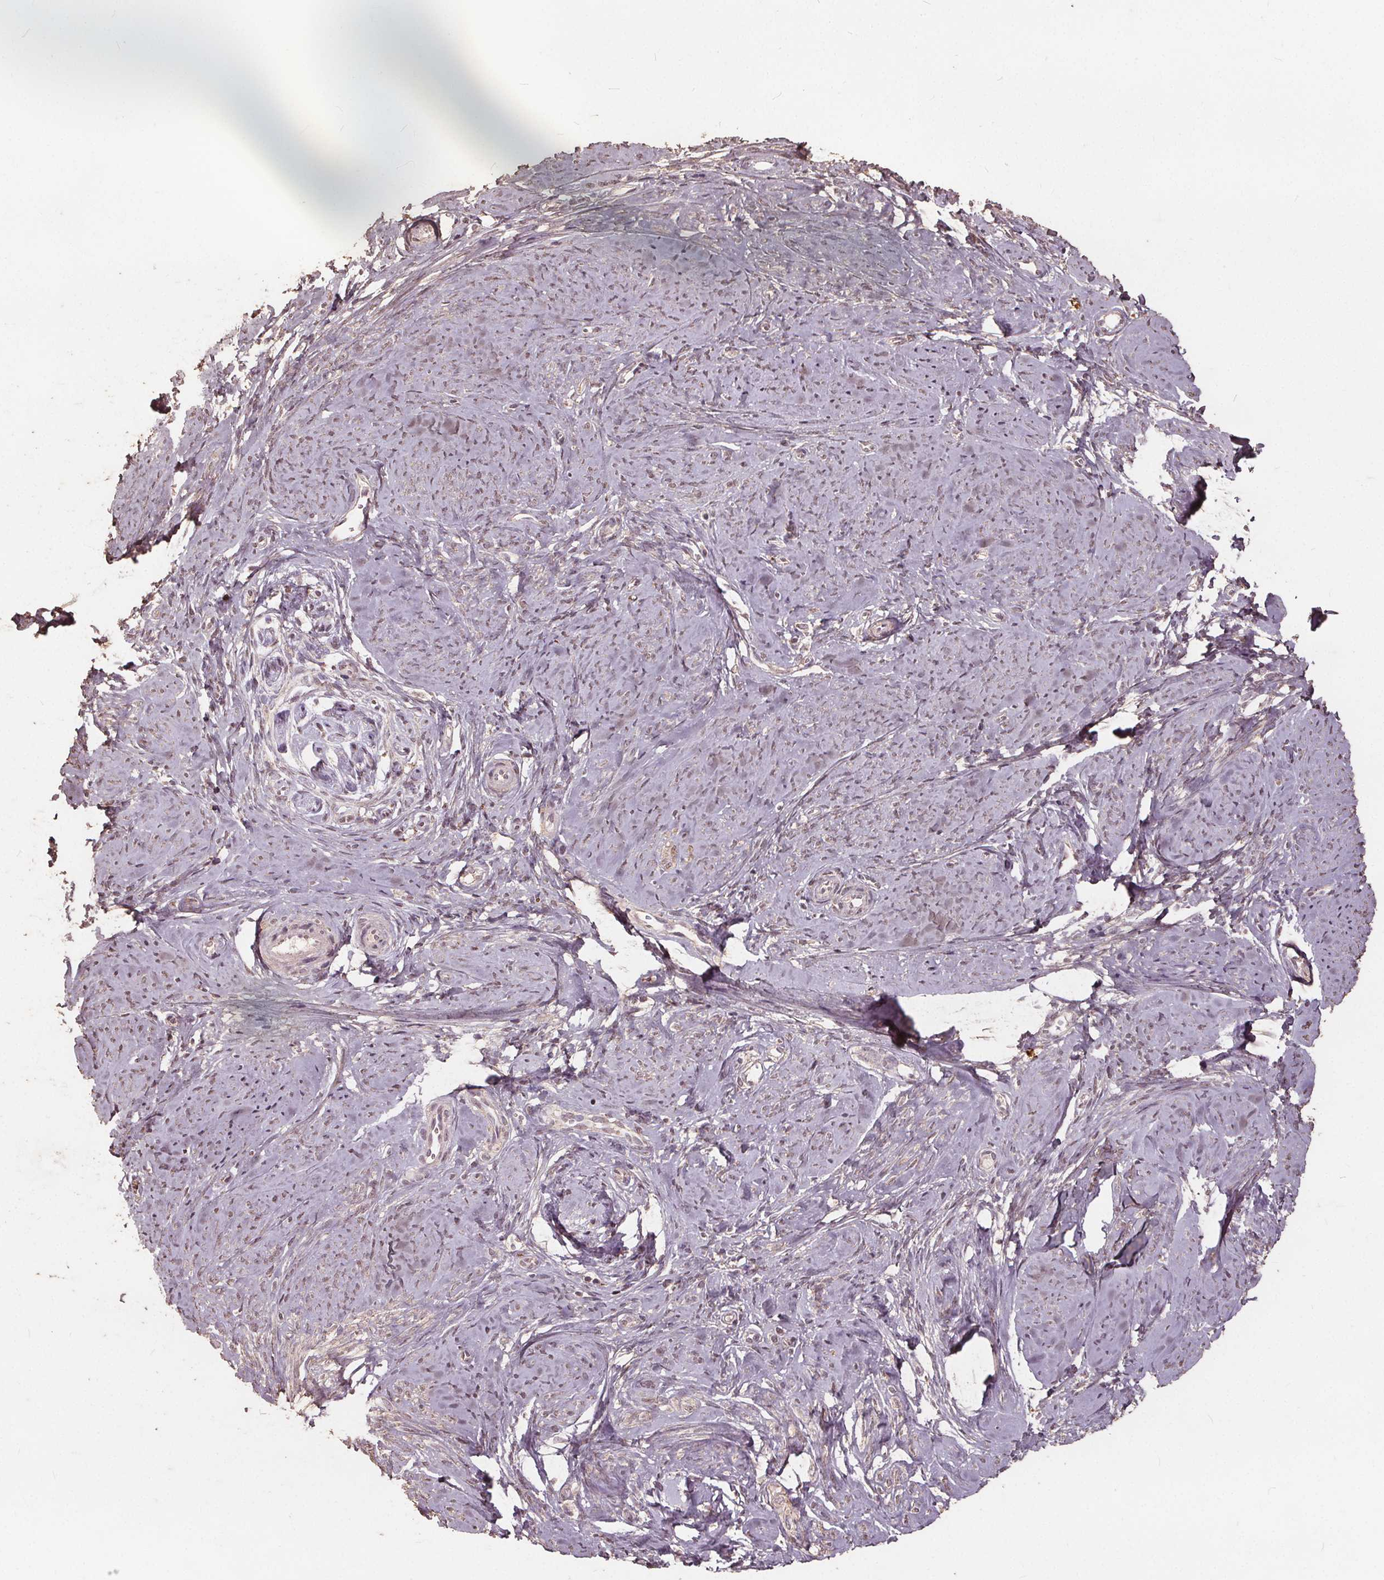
{"staining": {"intensity": "weak", "quantity": "<25%", "location": "nuclear"}, "tissue": "smooth muscle", "cell_type": "Smooth muscle cells", "image_type": "normal", "snomed": [{"axis": "morphology", "description": "Normal tissue, NOS"}, {"axis": "topography", "description": "Smooth muscle"}], "caption": "High power microscopy image of an IHC micrograph of benign smooth muscle, revealing no significant positivity in smooth muscle cells. (IHC, brightfield microscopy, high magnification).", "gene": "DSG3", "patient": {"sex": "female", "age": 48}}